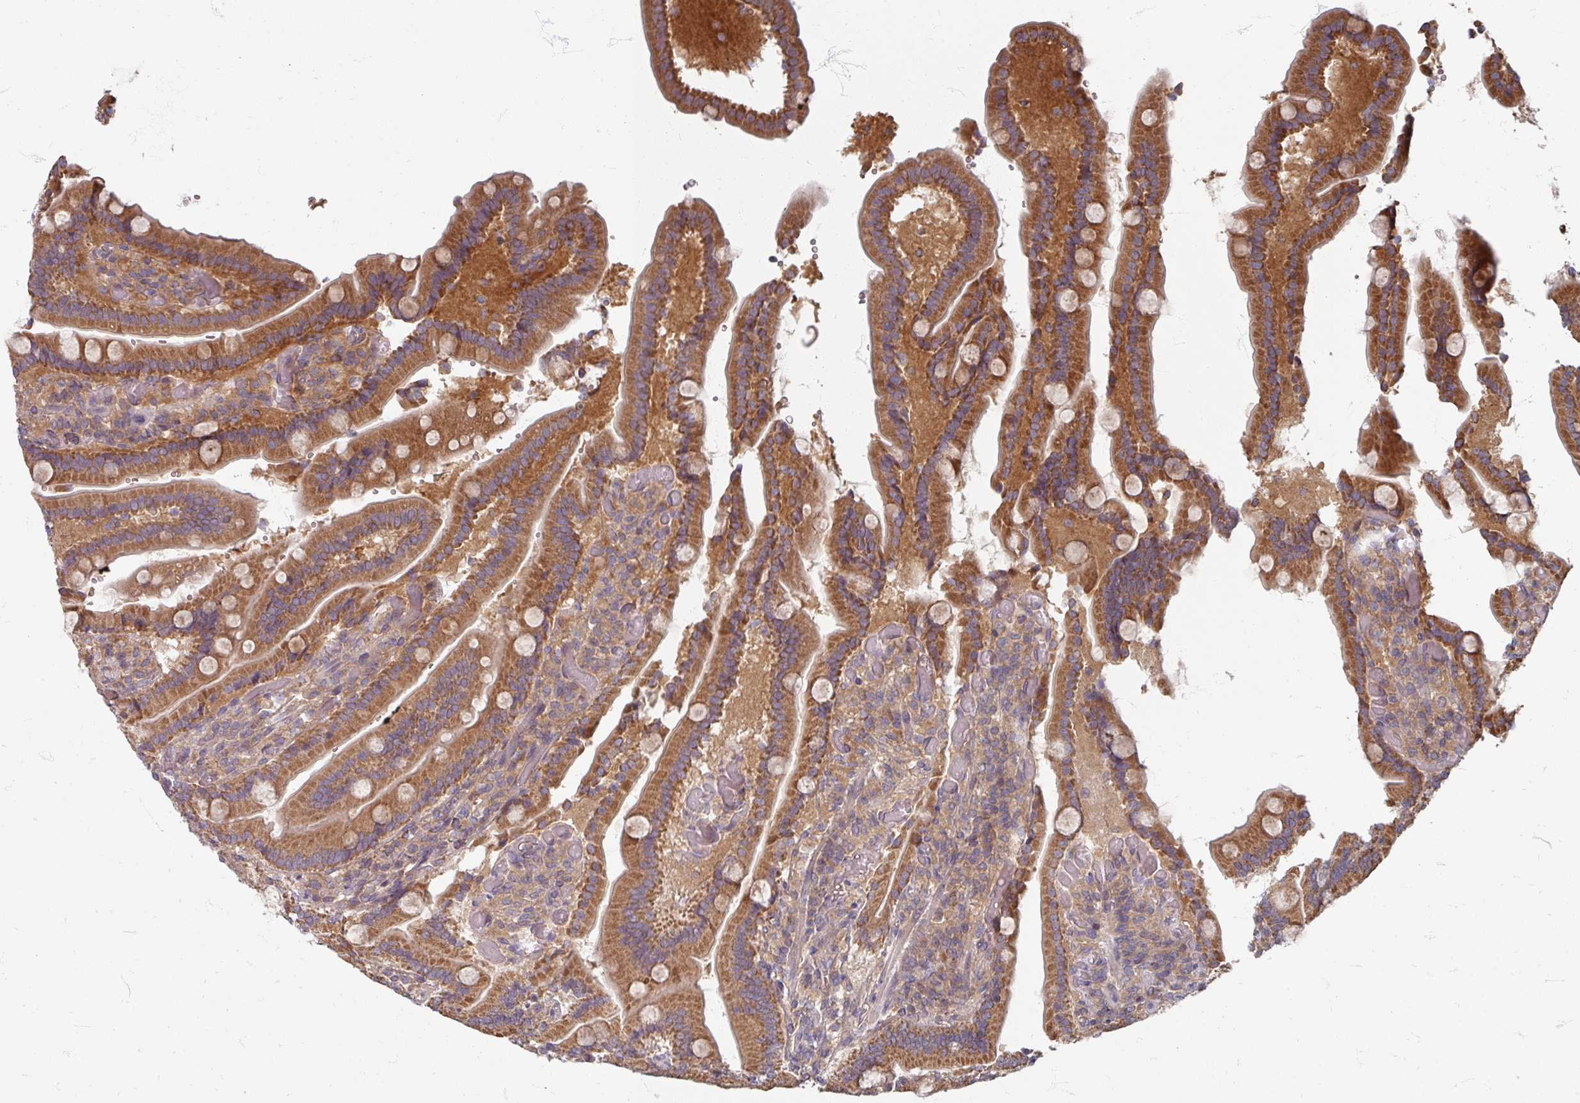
{"staining": {"intensity": "moderate", "quantity": ">75%", "location": "cytoplasmic/membranous"}, "tissue": "duodenum", "cell_type": "Glandular cells", "image_type": "normal", "snomed": [{"axis": "morphology", "description": "Normal tissue, NOS"}, {"axis": "topography", "description": "Duodenum"}], "caption": "Brown immunohistochemical staining in unremarkable human duodenum reveals moderate cytoplasmic/membranous staining in about >75% of glandular cells. (DAB = brown stain, brightfield microscopy at high magnification).", "gene": "STAM", "patient": {"sex": "female", "age": 62}}